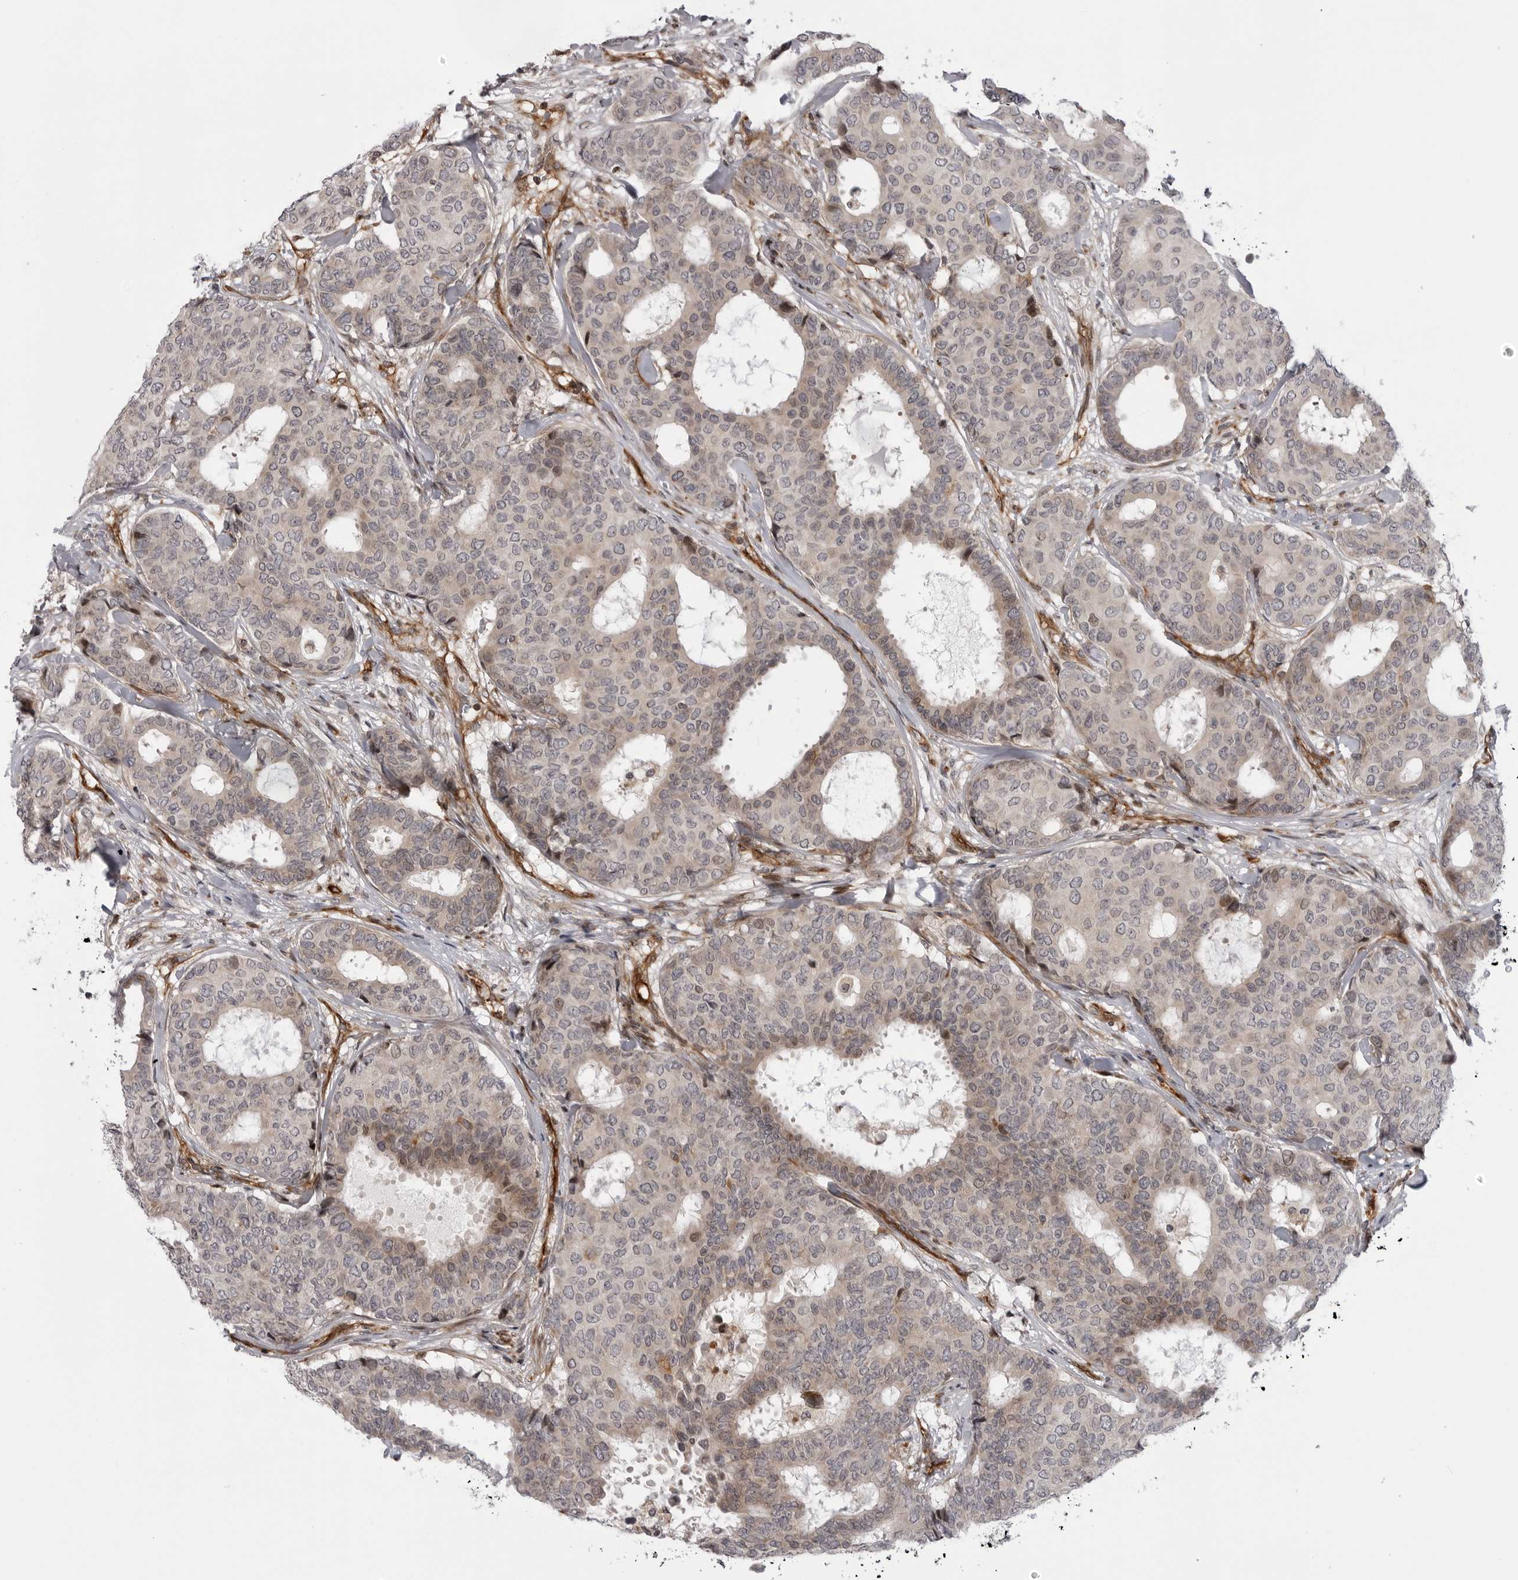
{"staining": {"intensity": "weak", "quantity": "<25%", "location": "cytoplasmic/membranous"}, "tissue": "breast cancer", "cell_type": "Tumor cells", "image_type": "cancer", "snomed": [{"axis": "morphology", "description": "Duct carcinoma"}, {"axis": "topography", "description": "Breast"}], "caption": "There is no significant staining in tumor cells of breast cancer (intraductal carcinoma).", "gene": "ABL1", "patient": {"sex": "female", "age": 75}}